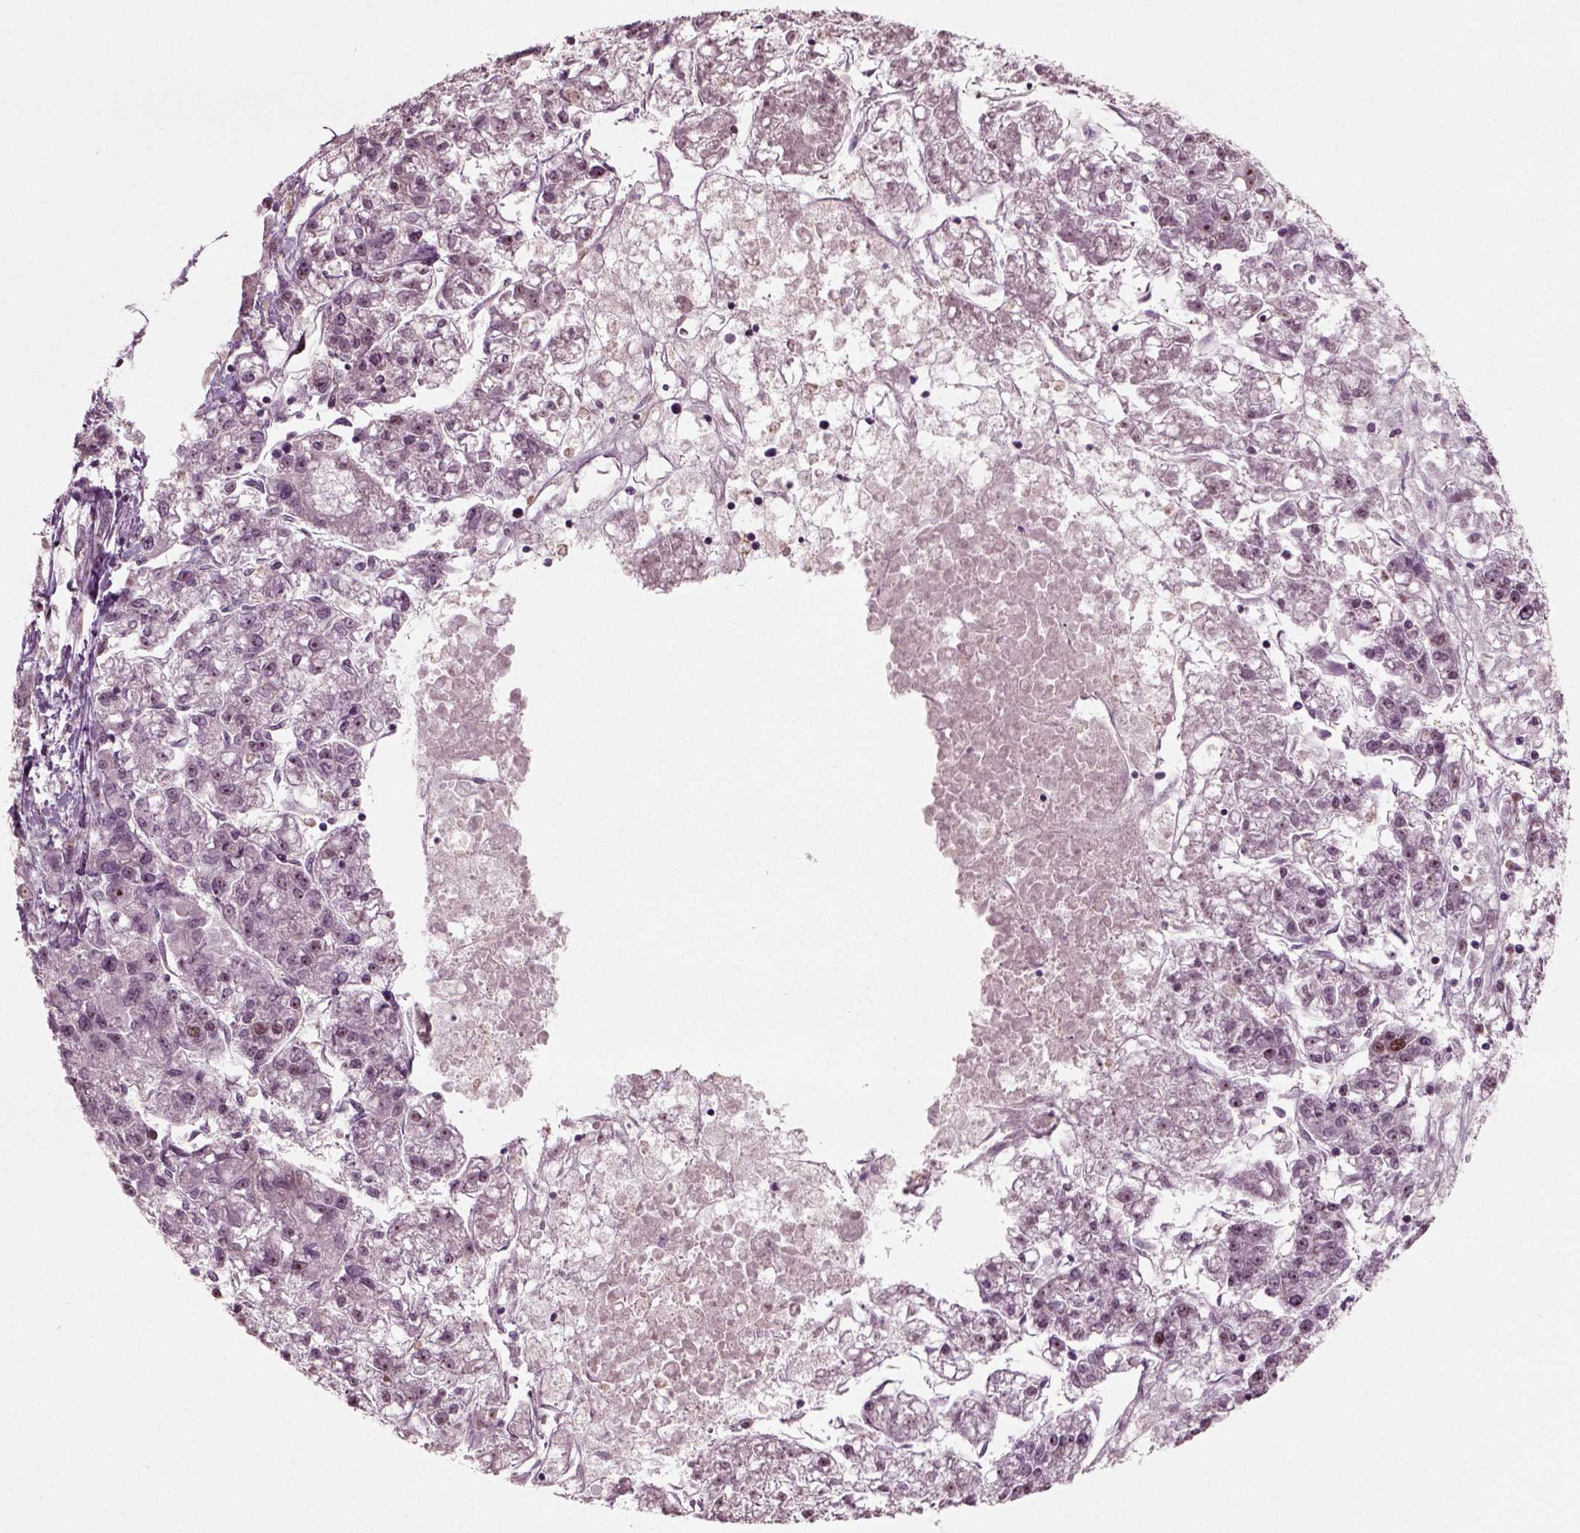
{"staining": {"intensity": "moderate", "quantity": "<25%", "location": "nuclear"}, "tissue": "liver cancer", "cell_type": "Tumor cells", "image_type": "cancer", "snomed": [{"axis": "morphology", "description": "Carcinoma, Hepatocellular, NOS"}, {"axis": "topography", "description": "Liver"}], "caption": "Brown immunohistochemical staining in liver cancer demonstrates moderate nuclear positivity in approximately <25% of tumor cells.", "gene": "CDC14A", "patient": {"sex": "male", "age": 56}}